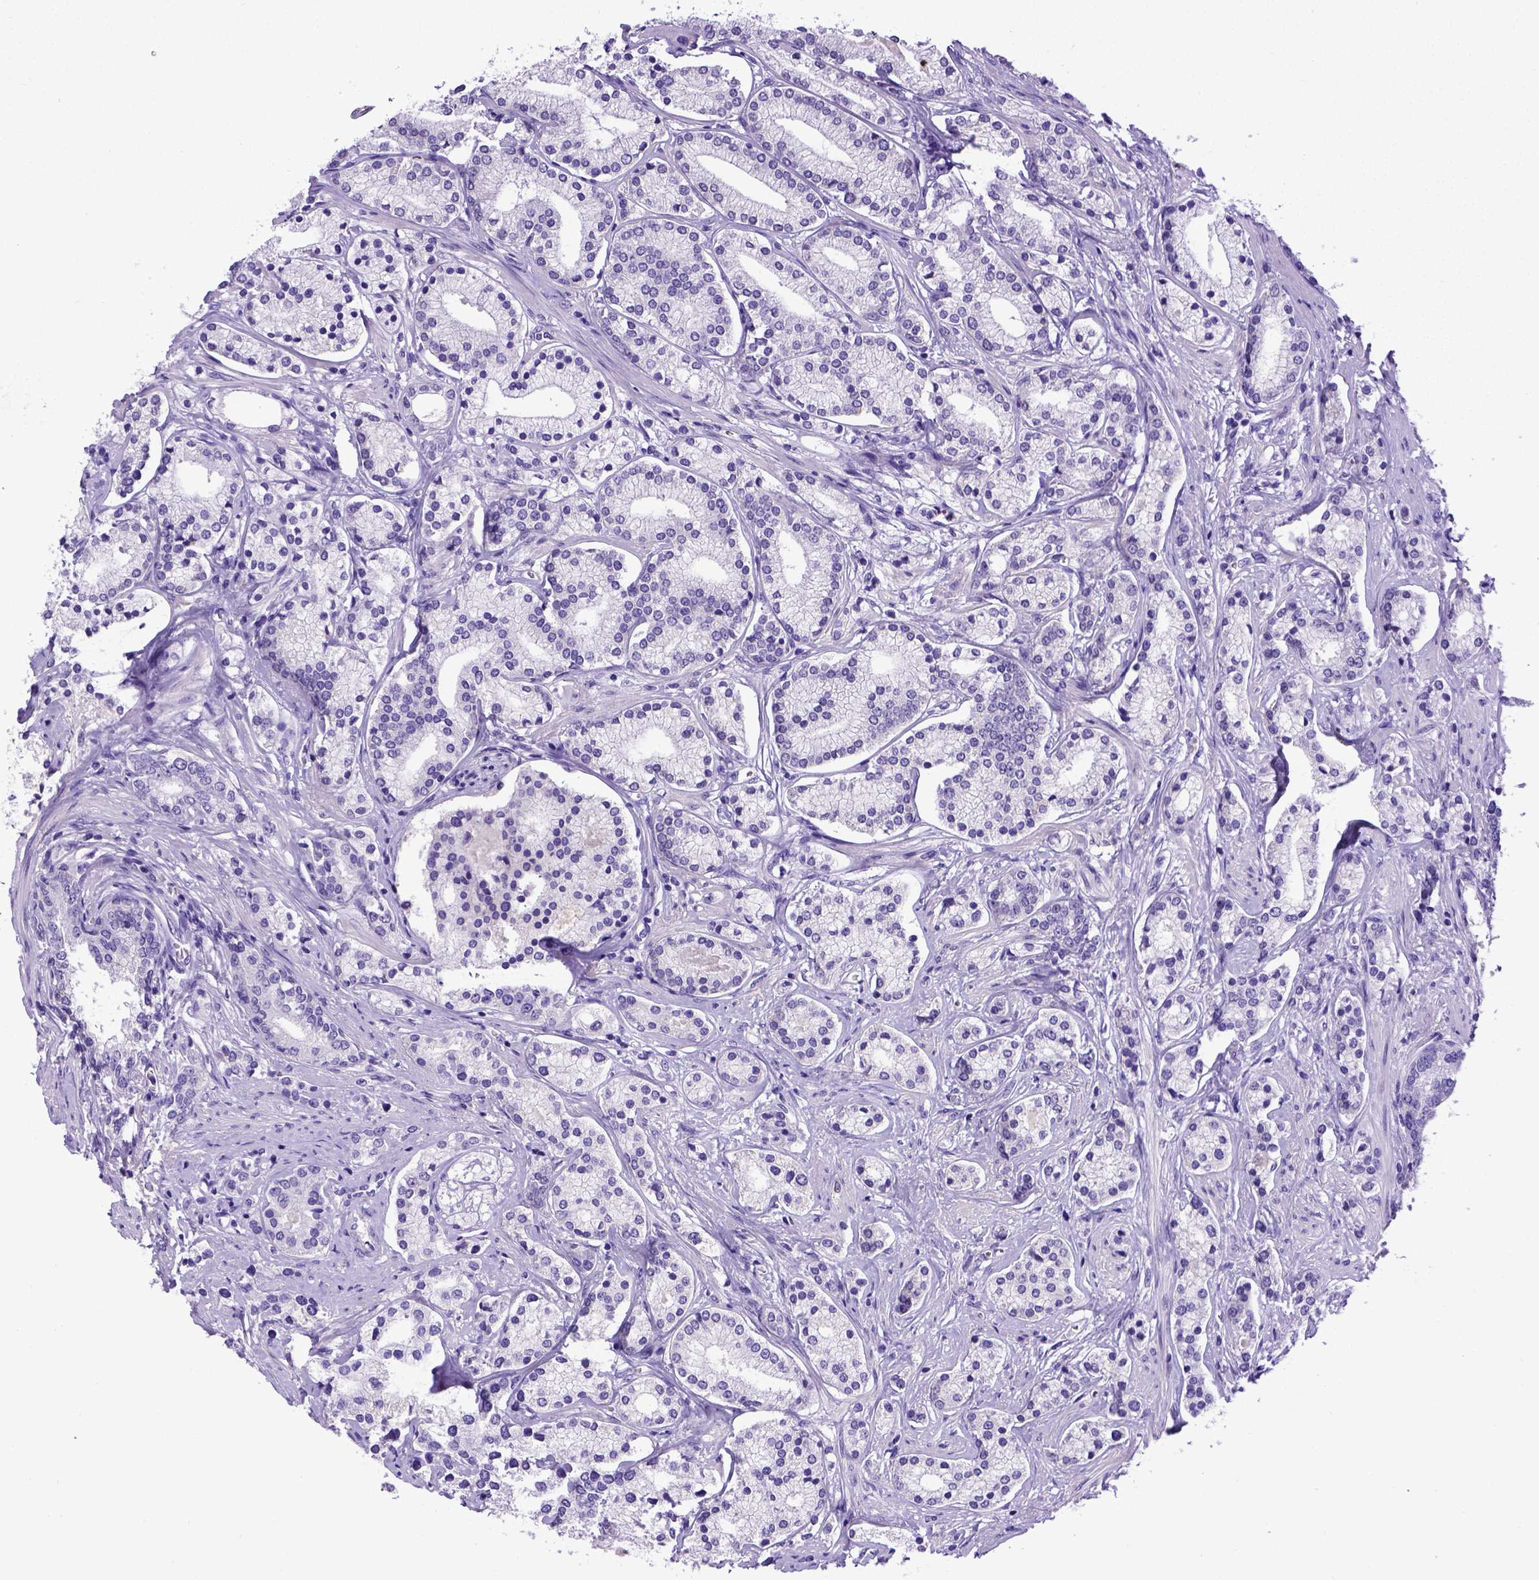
{"staining": {"intensity": "negative", "quantity": "none", "location": "none"}, "tissue": "prostate cancer", "cell_type": "Tumor cells", "image_type": "cancer", "snomed": [{"axis": "morphology", "description": "Adenocarcinoma, High grade"}, {"axis": "topography", "description": "Prostate"}], "caption": "Immunohistochemical staining of prostate cancer demonstrates no significant expression in tumor cells.", "gene": "PTGES", "patient": {"sex": "male", "age": 58}}